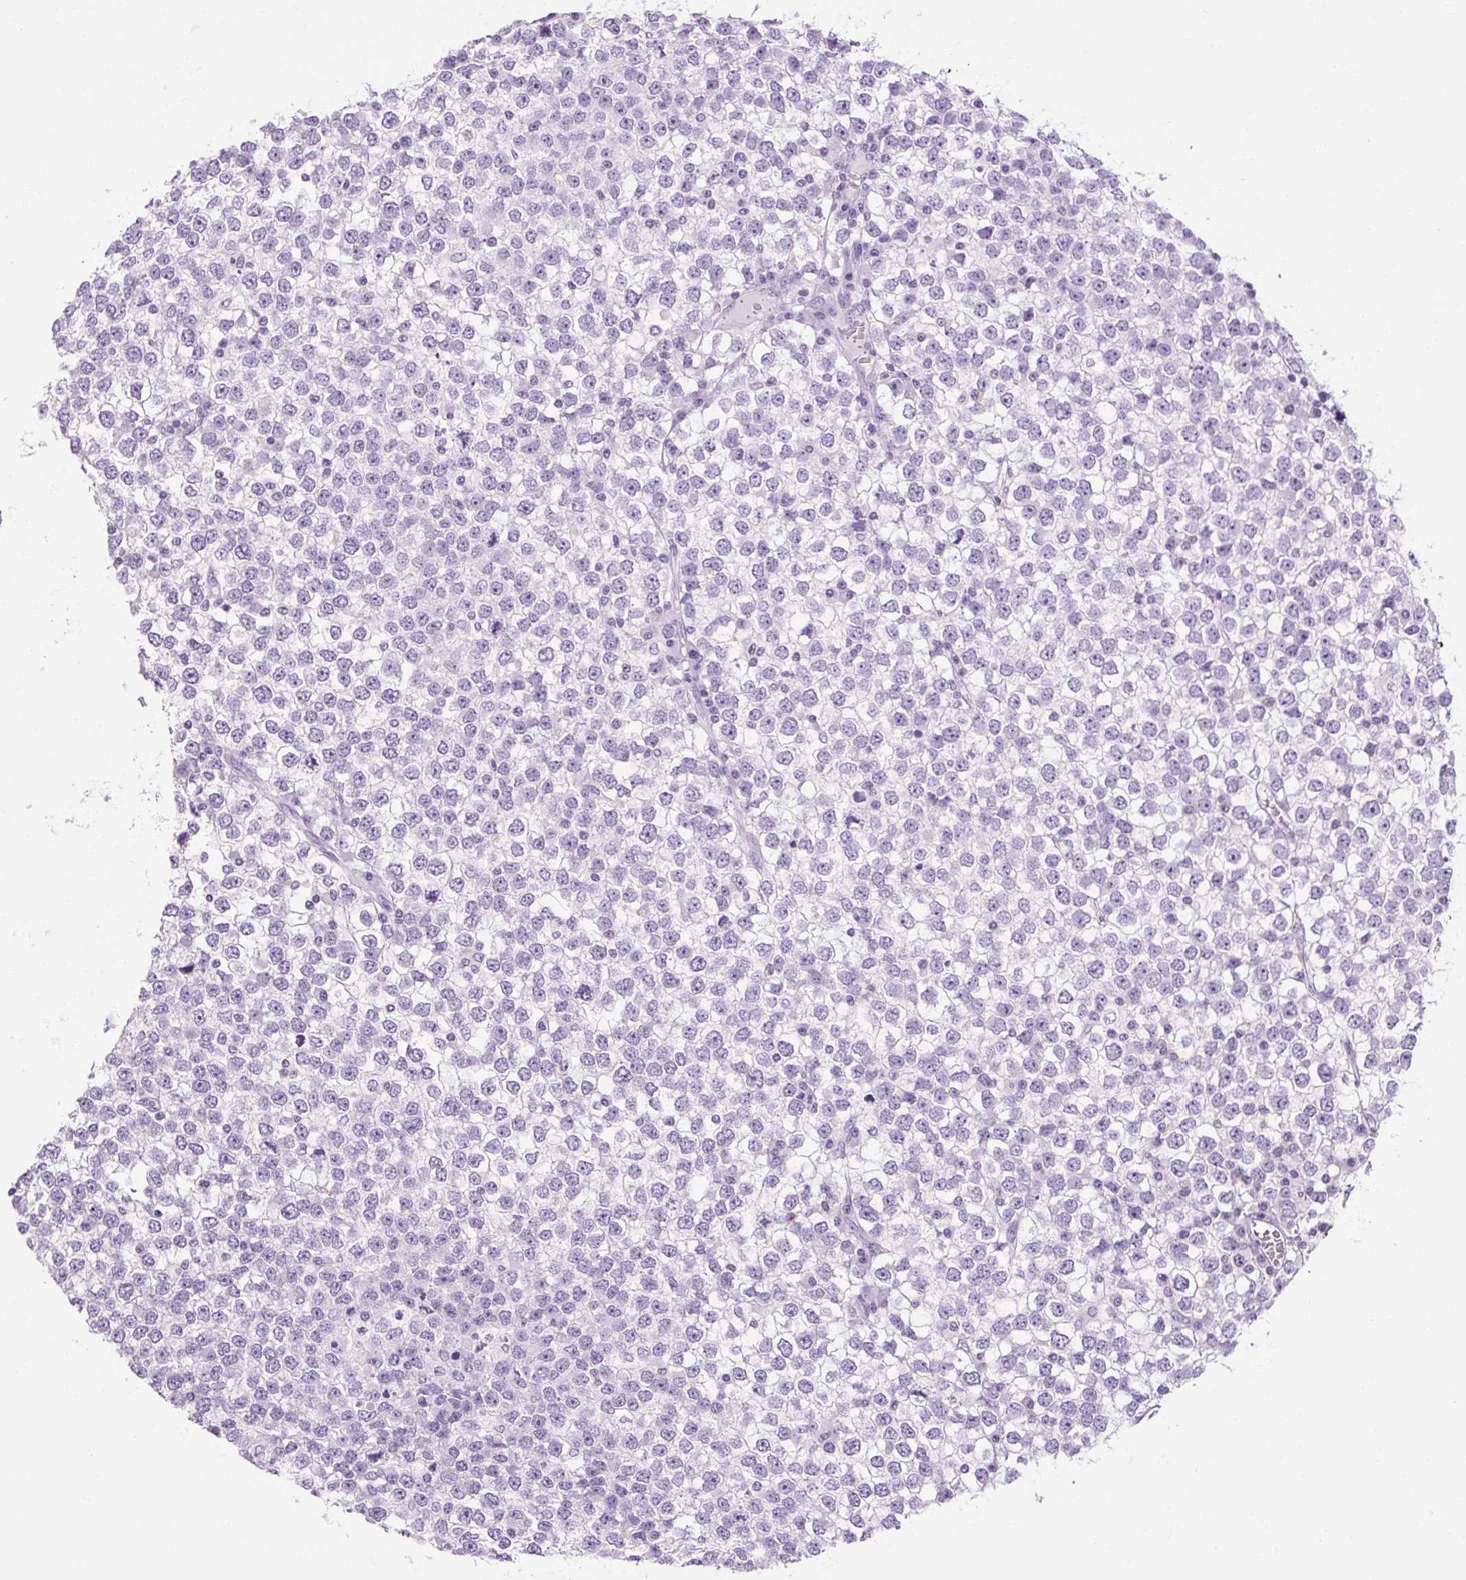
{"staining": {"intensity": "negative", "quantity": "none", "location": "none"}, "tissue": "testis cancer", "cell_type": "Tumor cells", "image_type": "cancer", "snomed": [{"axis": "morphology", "description": "Seminoma, NOS"}, {"axis": "topography", "description": "Testis"}], "caption": "Histopathology image shows no protein staining in tumor cells of testis seminoma tissue.", "gene": "TIGD2", "patient": {"sex": "male", "age": 65}}